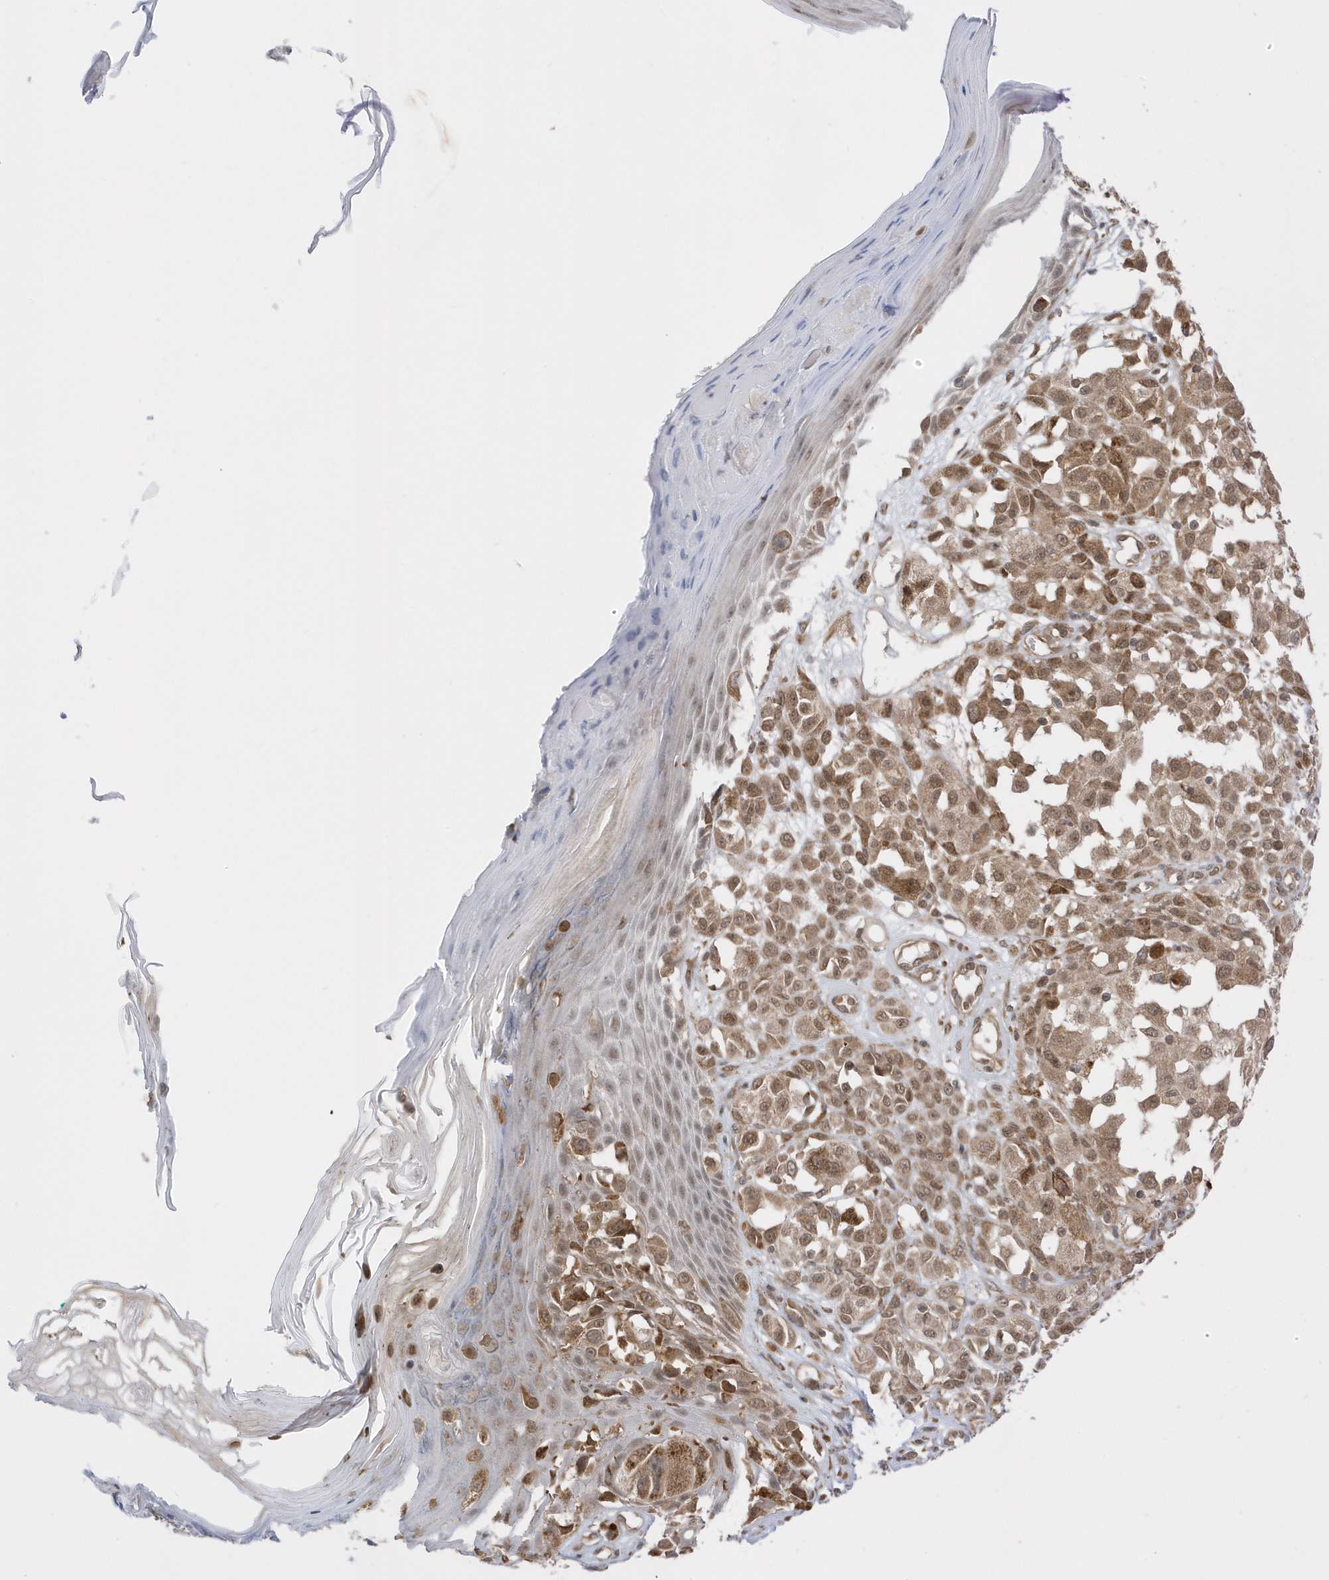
{"staining": {"intensity": "moderate", "quantity": ">75%", "location": "cytoplasmic/membranous,nuclear"}, "tissue": "melanoma", "cell_type": "Tumor cells", "image_type": "cancer", "snomed": [{"axis": "morphology", "description": "Malignant melanoma, NOS"}, {"axis": "topography", "description": "Skin of leg"}], "caption": "This is a micrograph of immunohistochemistry (IHC) staining of malignant melanoma, which shows moderate staining in the cytoplasmic/membranous and nuclear of tumor cells.", "gene": "METTL21A", "patient": {"sex": "female", "age": 72}}